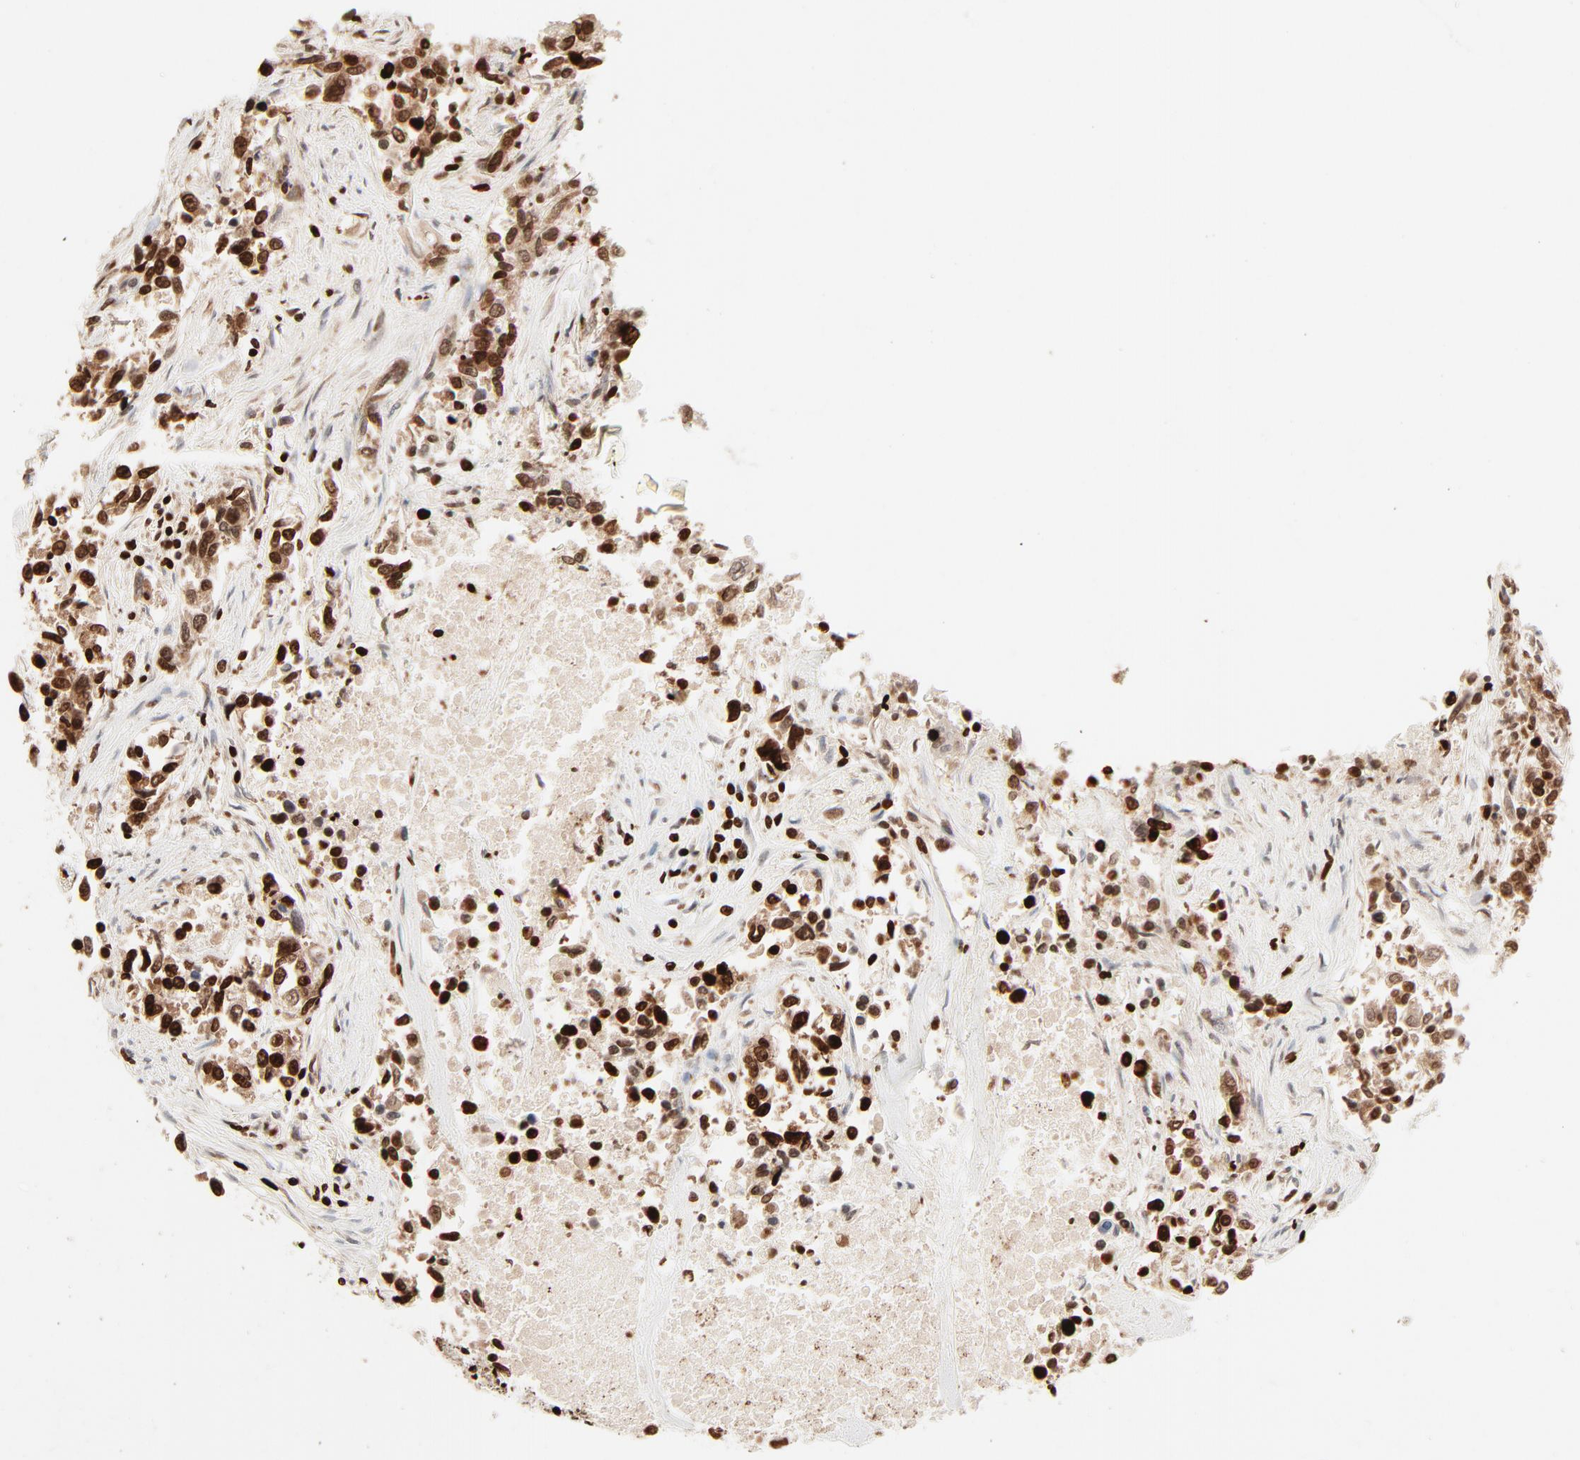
{"staining": {"intensity": "strong", "quantity": ">75%", "location": "nuclear"}, "tissue": "lung cancer", "cell_type": "Tumor cells", "image_type": "cancer", "snomed": [{"axis": "morphology", "description": "Adenocarcinoma, NOS"}, {"axis": "topography", "description": "Lung"}], "caption": "Strong nuclear expression is appreciated in approximately >75% of tumor cells in lung adenocarcinoma. The staining was performed using DAB, with brown indicating positive protein expression. Nuclei are stained blue with hematoxylin.", "gene": "HMGB2", "patient": {"sex": "male", "age": 84}}